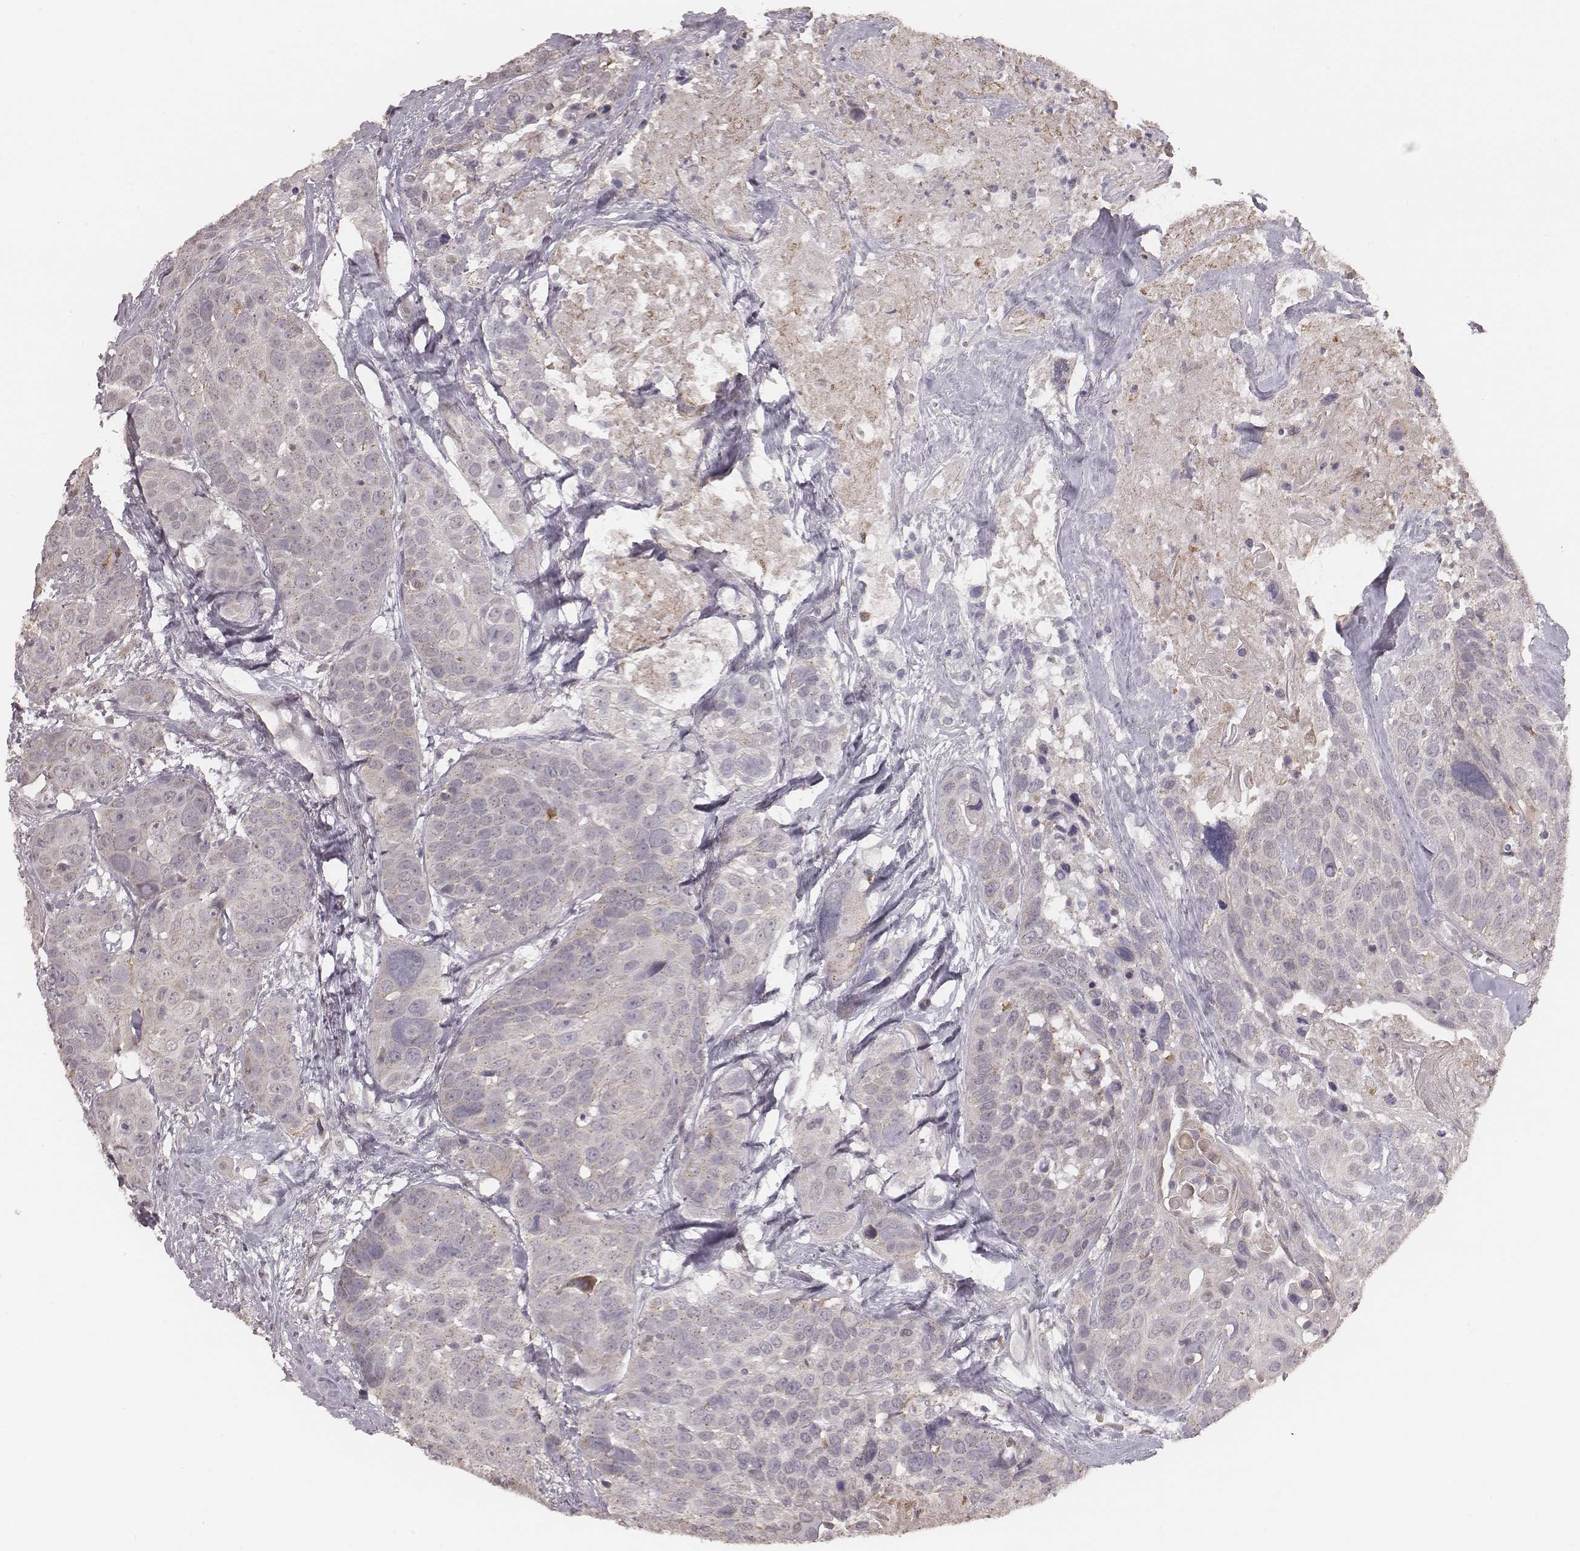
{"staining": {"intensity": "negative", "quantity": "none", "location": "none"}, "tissue": "head and neck cancer", "cell_type": "Tumor cells", "image_type": "cancer", "snomed": [{"axis": "morphology", "description": "Squamous cell carcinoma, NOS"}, {"axis": "topography", "description": "Oral tissue"}, {"axis": "topography", "description": "Head-Neck"}], "caption": "A high-resolution photomicrograph shows IHC staining of squamous cell carcinoma (head and neck), which demonstrates no significant positivity in tumor cells.", "gene": "SLC7A4", "patient": {"sex": "male", "age": 56}}